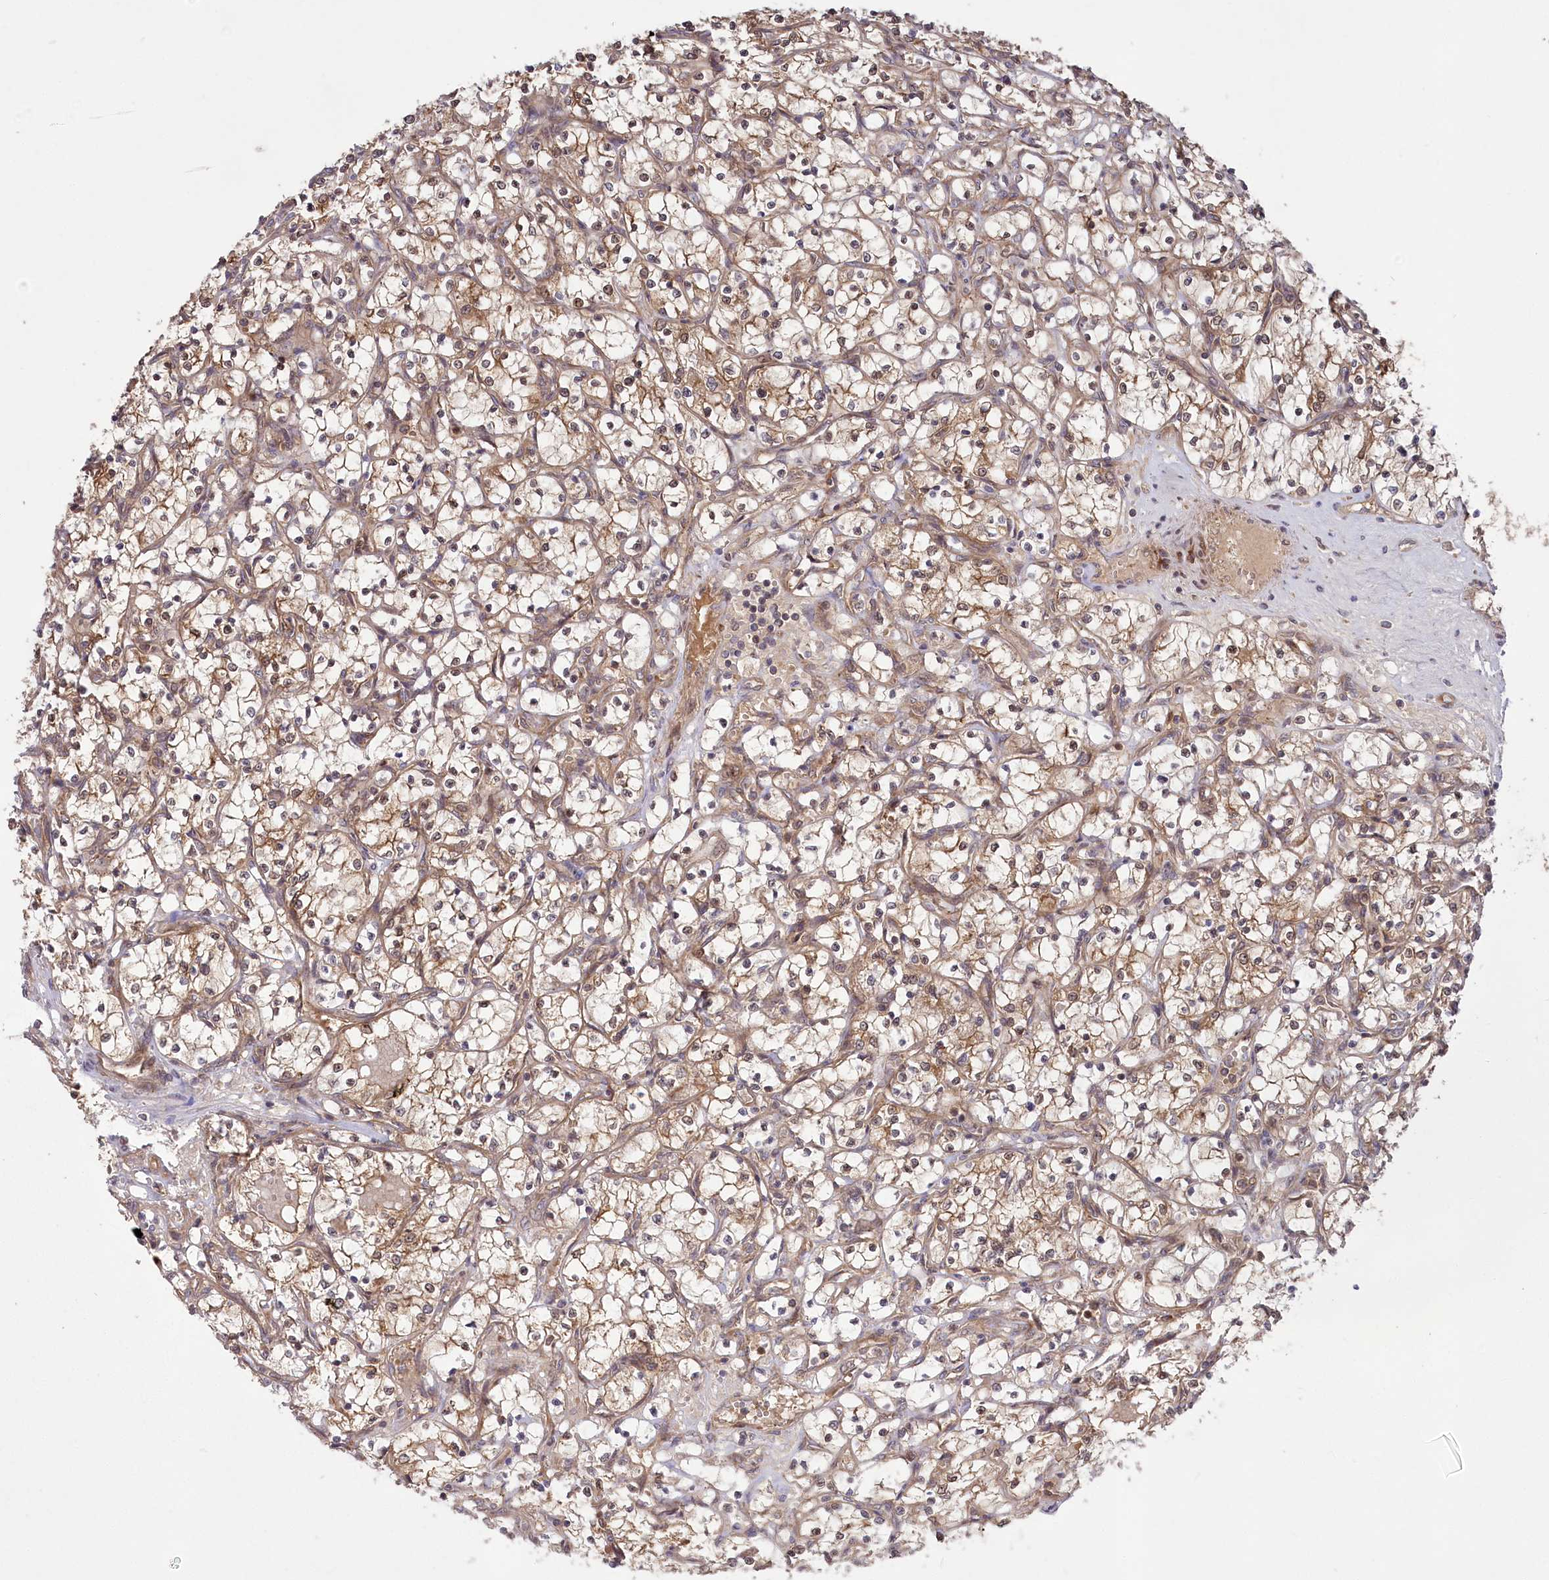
{"staining": {"intensity": "weak", "quantity": "25%-75%", "location": "cytoplasmic/membranous,nuclear"}, "tissue": "renal cancer", "cell_type": "Tumor cells", "image_type": "cancer", "snomed": [{"axis": "morphology", "description": "Adenocarcinoma, NOS"}, {"axis": "topography", "description": "Kidney"}], "caption": "Approximately 25%-75% of tumor cells in human renal adenocarcinoma display weak cytoplasmic/membranous and nuclear protein expression as visualized by brown immunohistochemical staining.", "gene": "TBCA", "patient": {"sex": "female", "age": 69}}